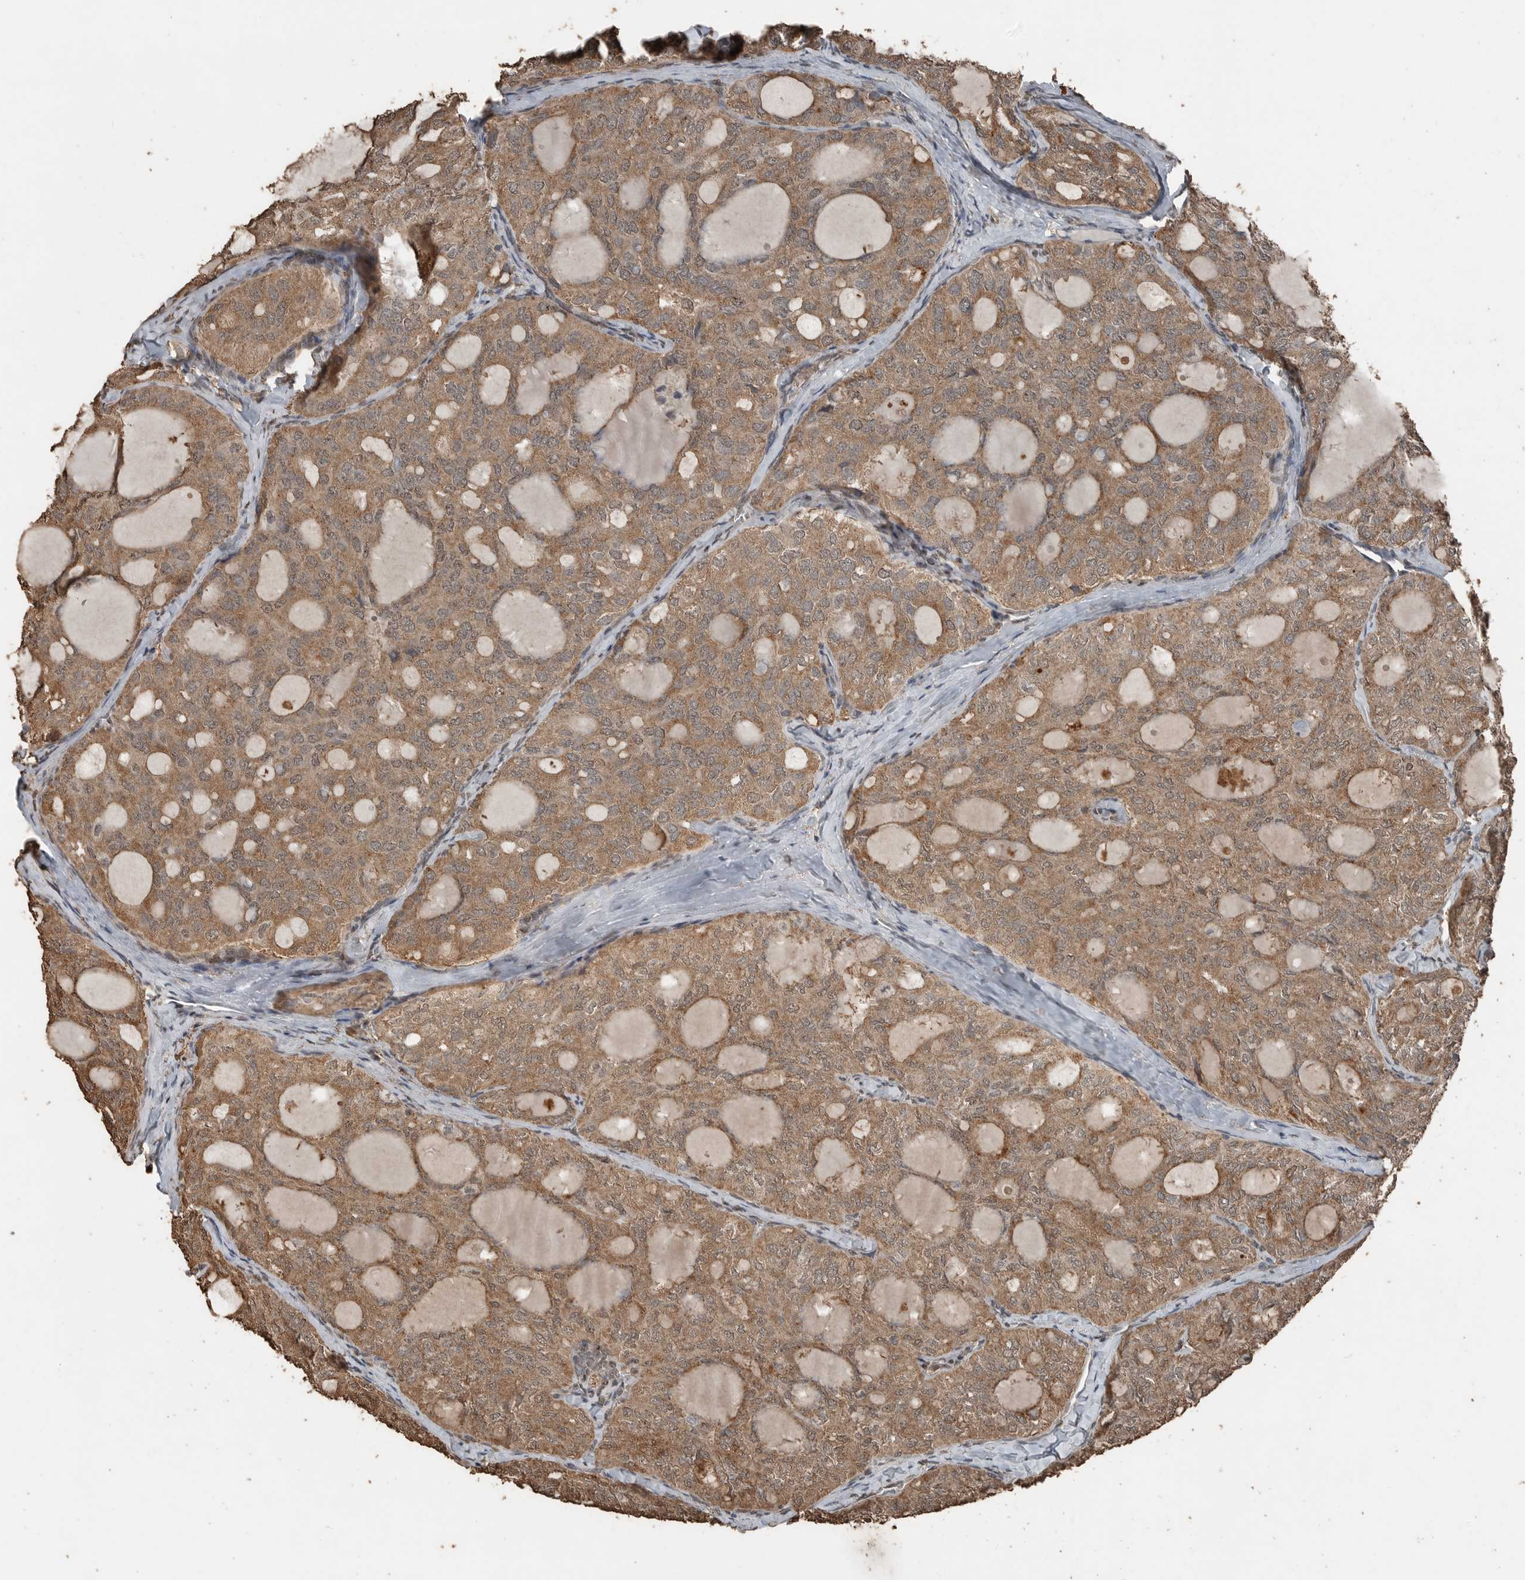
{"staining": {"intensity": "moderate", "quantity": ">75%", "location": "cytoplasmic/membranous,nuclear"}, "tissue": "thyroid cancer", "cell_type": "Tumor cells", "image_type": "cancer", "snomed": [{"axis": "morphology", "description": "Follicular adenoma carcinoma, NOS"}, {"axis": "topography", "description": "Thyroid gland"}], "caption": "This micrograph exhibits IHC staining of follicular adenoma carcinoma (thyroid), with medium moderate cytoplasmic/membranous and nuclear staining in about >75% of tumor cells.", "gene": "BLZF1", "patient": {"sex": "male", "age": 75}}